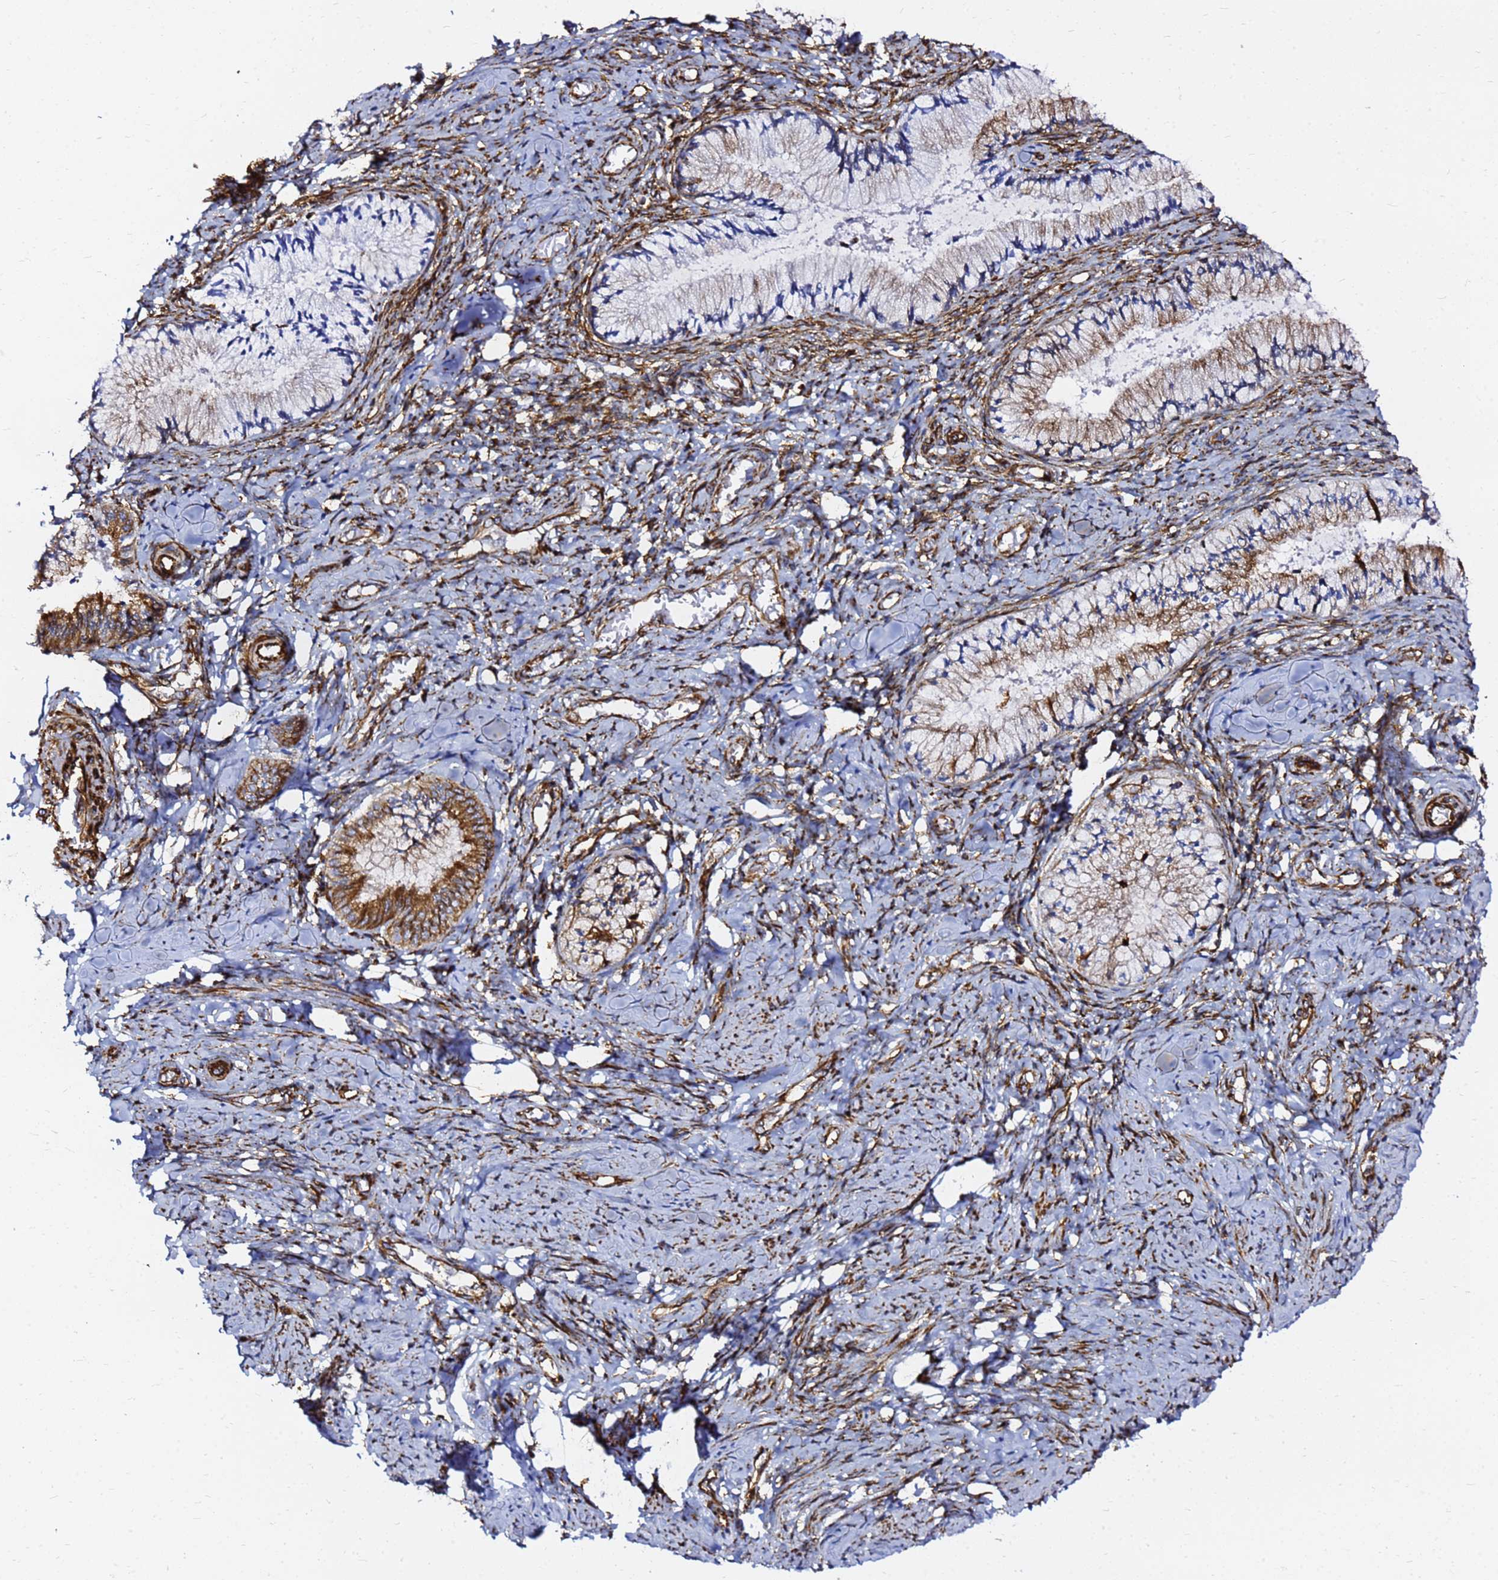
{"staining": {"intensity": "strong", "quantity": ">75%", "location": "cytoplasmic/membranous"}, "tissue": "cervix", "cell_type": "Glandular cells", "image_type": "normal", "snomed": [{"axis": "morphology", "description": "Normal tissue, NOS"}, {"axis": "topography", "description": "Cervix"}], "caption": "Immunohistochemistry staining of unremarkable cervix, which reveals high levels of strong cytoplasmic/membranous expression in about >75% of glandular cells indicating strong cytoplasmic/membranous protein expression. The staining was performed using DAB (3,3'-diaminobenzidine) (brown) for protein detection and nuclei were counterstained in hematoxylin (blue).", "gene": "TUBA8", "patient": {"sex": "female", "age": 42}}